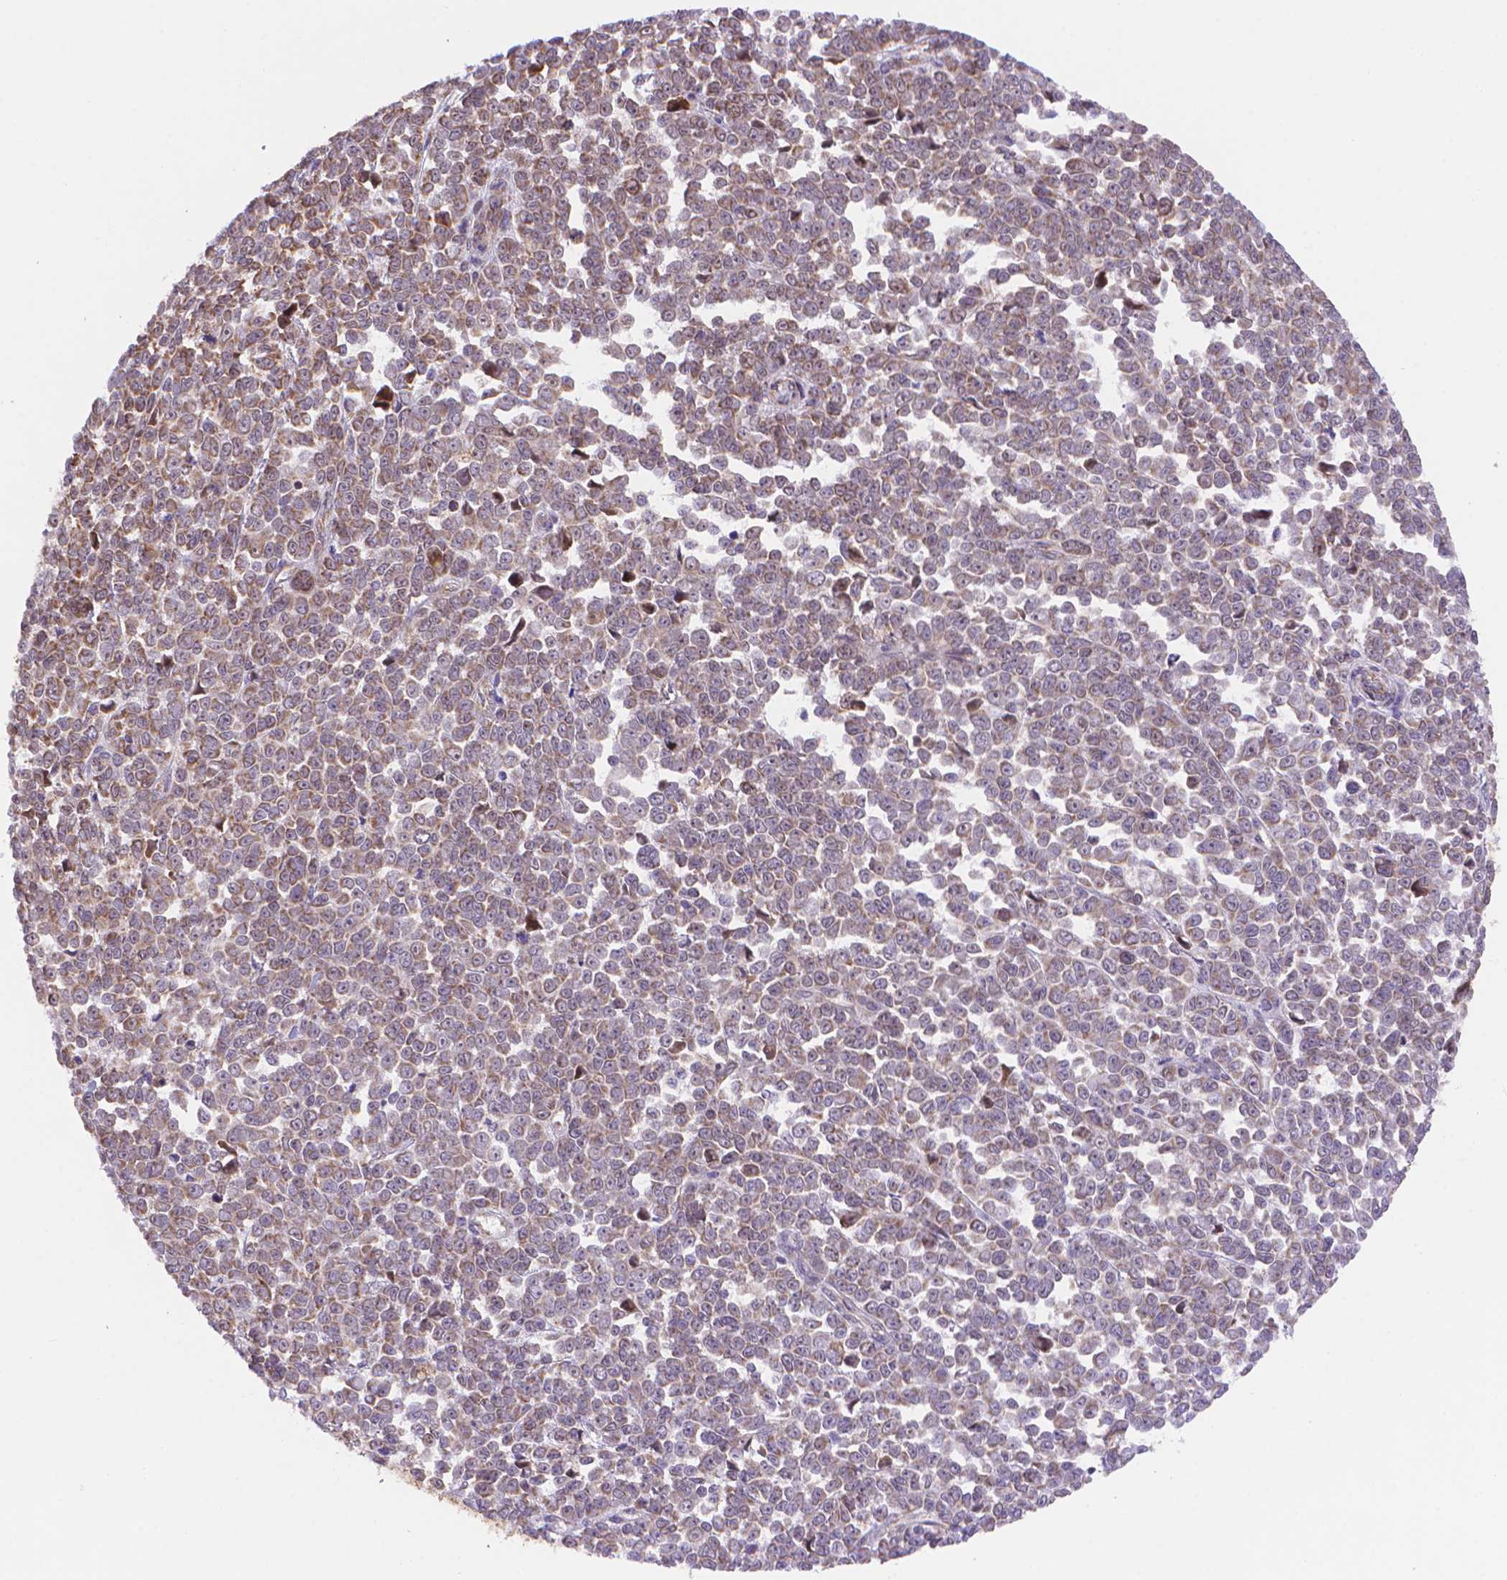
{"staining": {"intensity": "weak", "quantity": "25%-75%", "location": "cytoplasmic/membranous"}, "tissue": "melanoma", "cell_type": "Tumor cells", "image_type": "cancer", "snomed": [{"axis": "morphology", "description": "Malignant melanoma, NOS"}, {"axis": "topography", "description": "Skin"}], "caption": "Human melanoma stained with a brown dye shows weak cytoplasmic/membranous positive expression in about 25%-75% of tumor cells.", "gene": "CYYR1", "patient": {"sex": "female", "age": 95}}